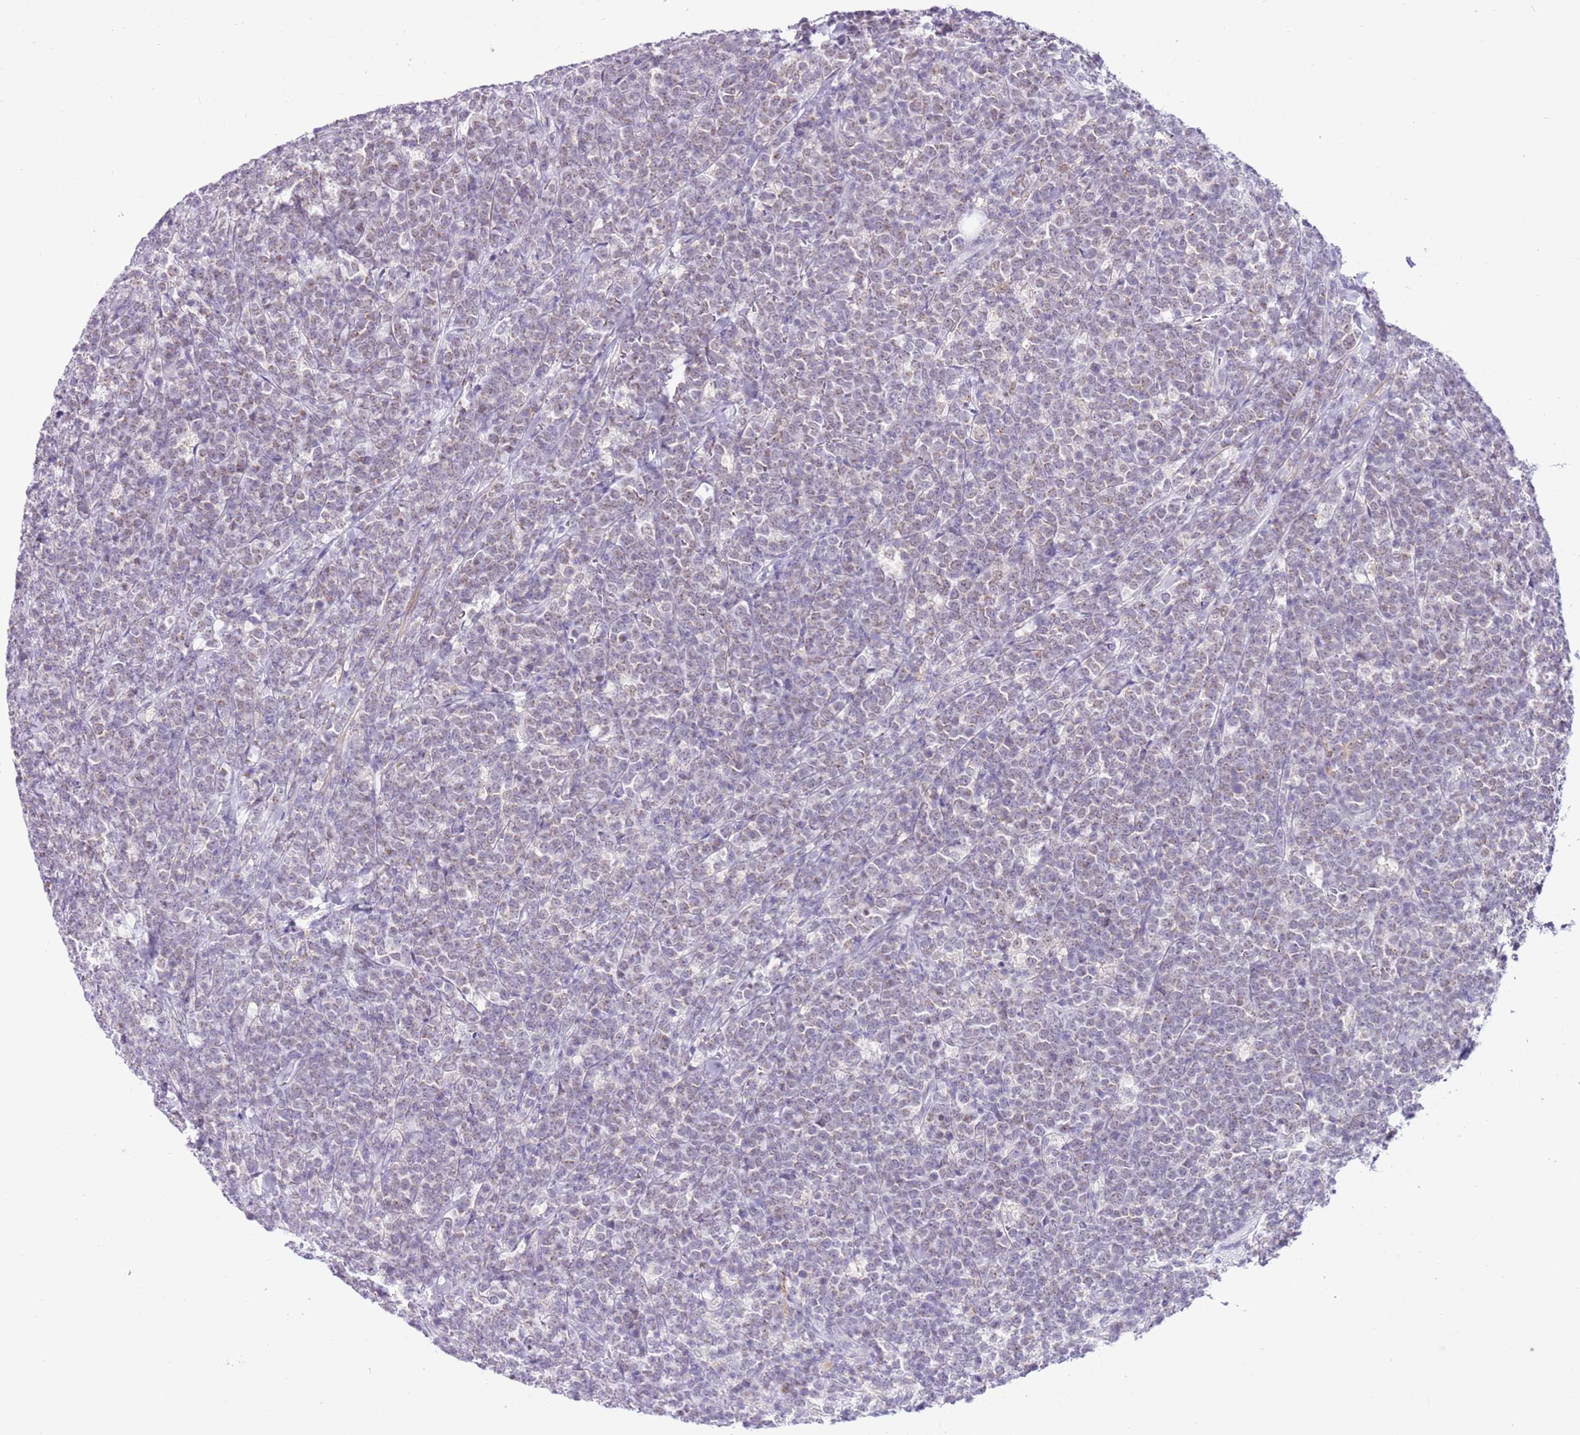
{"staining": {"intensity": "negative", "quantity": "none", "location": "none"}, "tissue": "lymphoma", "cell_type": "Tumor cells", "image_type": "cancer", "snomed": [{"axis": "morphology", "description": "Malignant lymphoma, non-Hodgkin's type, High grade"}, {"axis": "topography", "description": "Small intestine"}], "caption": "This is an IHC histopathology image of lymphoma. There is no expression in tumor cells.", "gene": "SMIM4", "patient": {"sex": "male", "age": 8}}